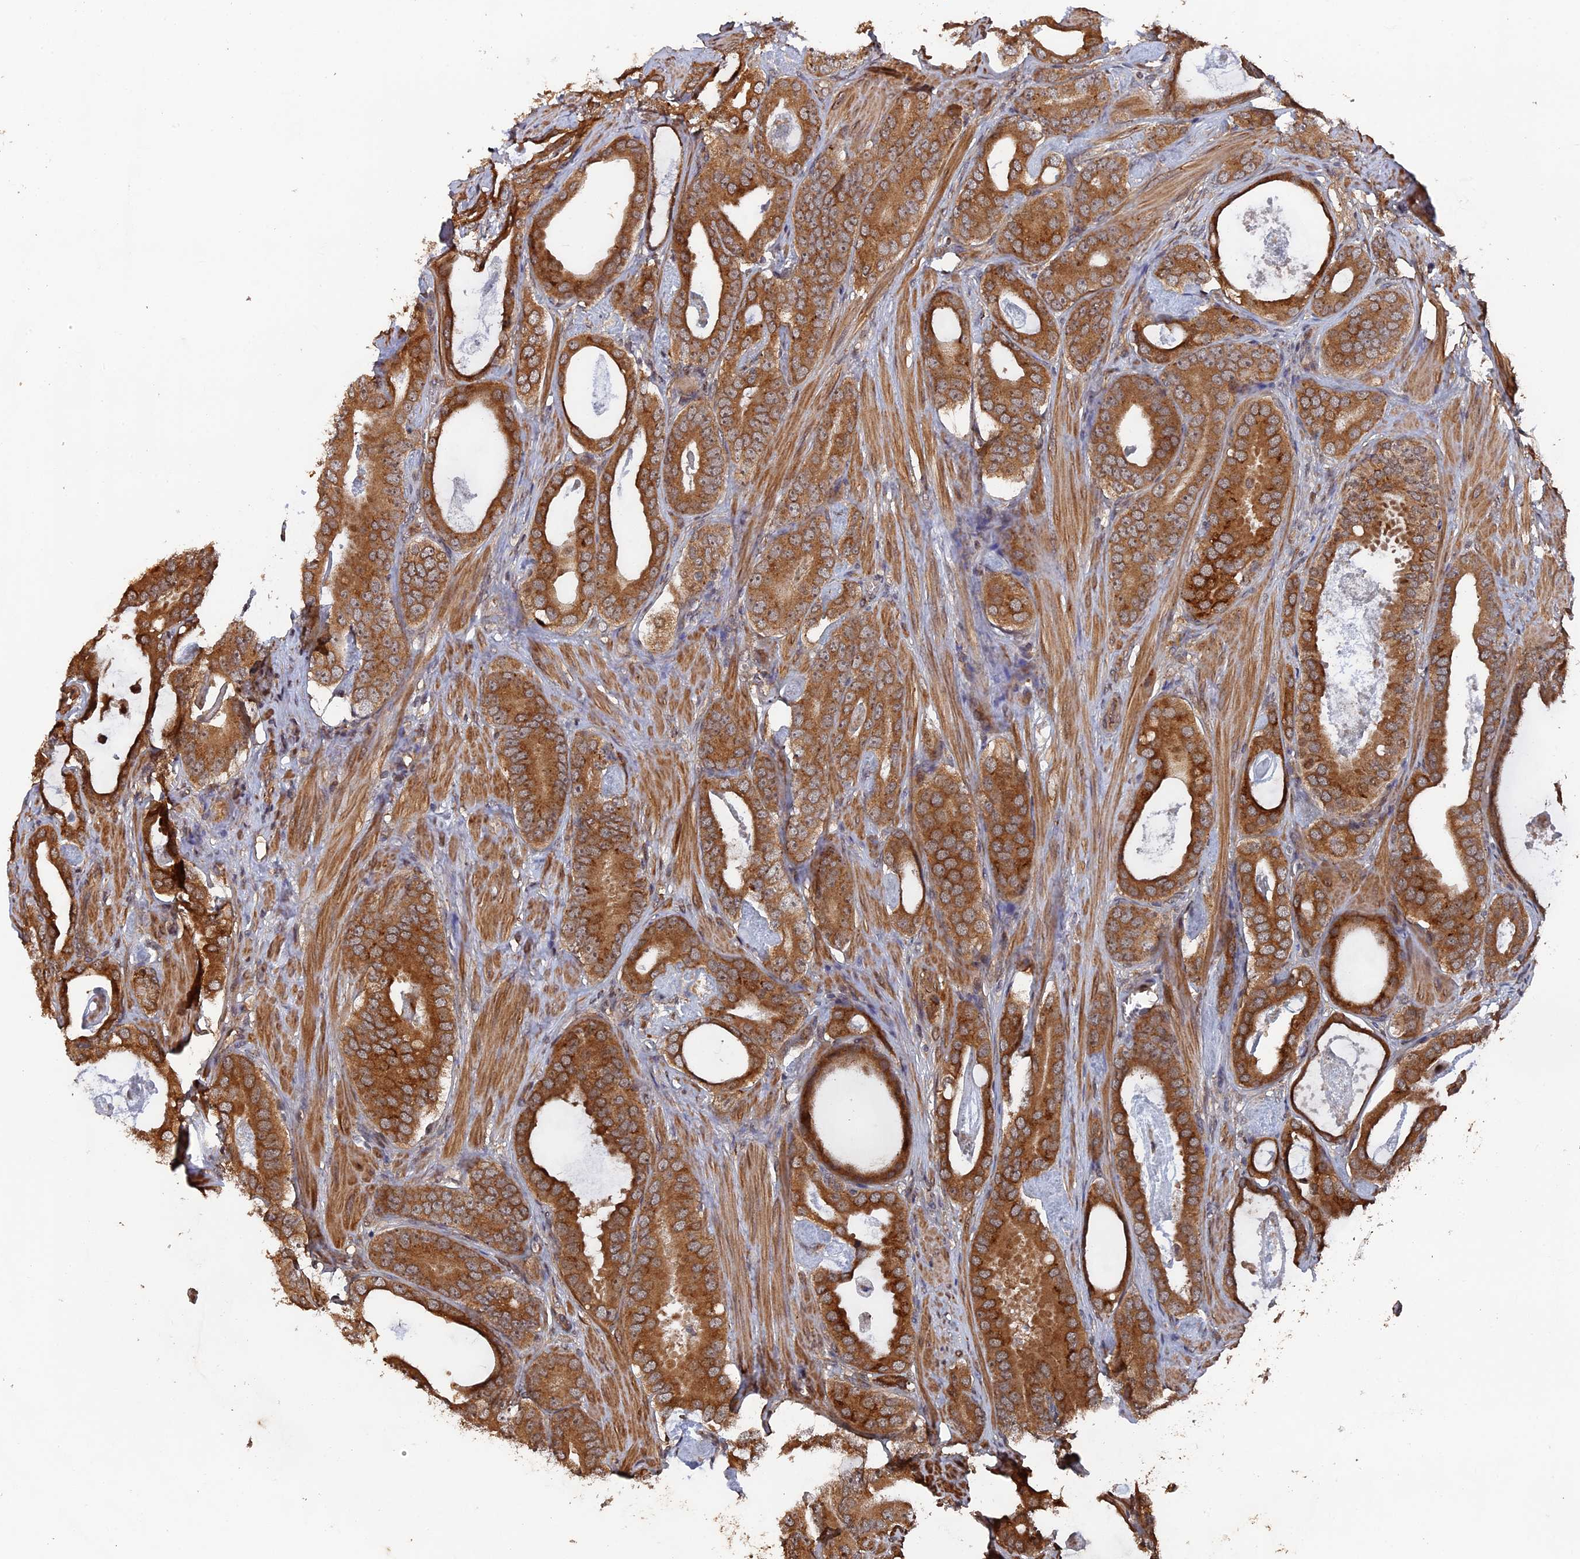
{"staining": {"intensity": "strong", "quantity": ">75%", "location": "cytoplasmic/membranous"}, "tissue": "prostate cancer", "cell_type": "Tumor cells", "image_type": "cancer", "snomed": [{"axis": "morphology", "description": "Adenocarcinoma, Low grade"}, {"axis": "topography", "description": "Prostate"}], "caption": "IHC staining of prostate adenocarcinoma (low-grade), which shows high levels of strong cytoplasmic/membranous staining in about >75% of tumor cells indicating strong cytoplasmic/membranous protein positivity. The staining was performed using DAB (brown) for protein detection and nuclei were counterstained in hematoxylin (blue).", "gene": "VPS37C", "patient": {"sex": "male", "age": 71}}